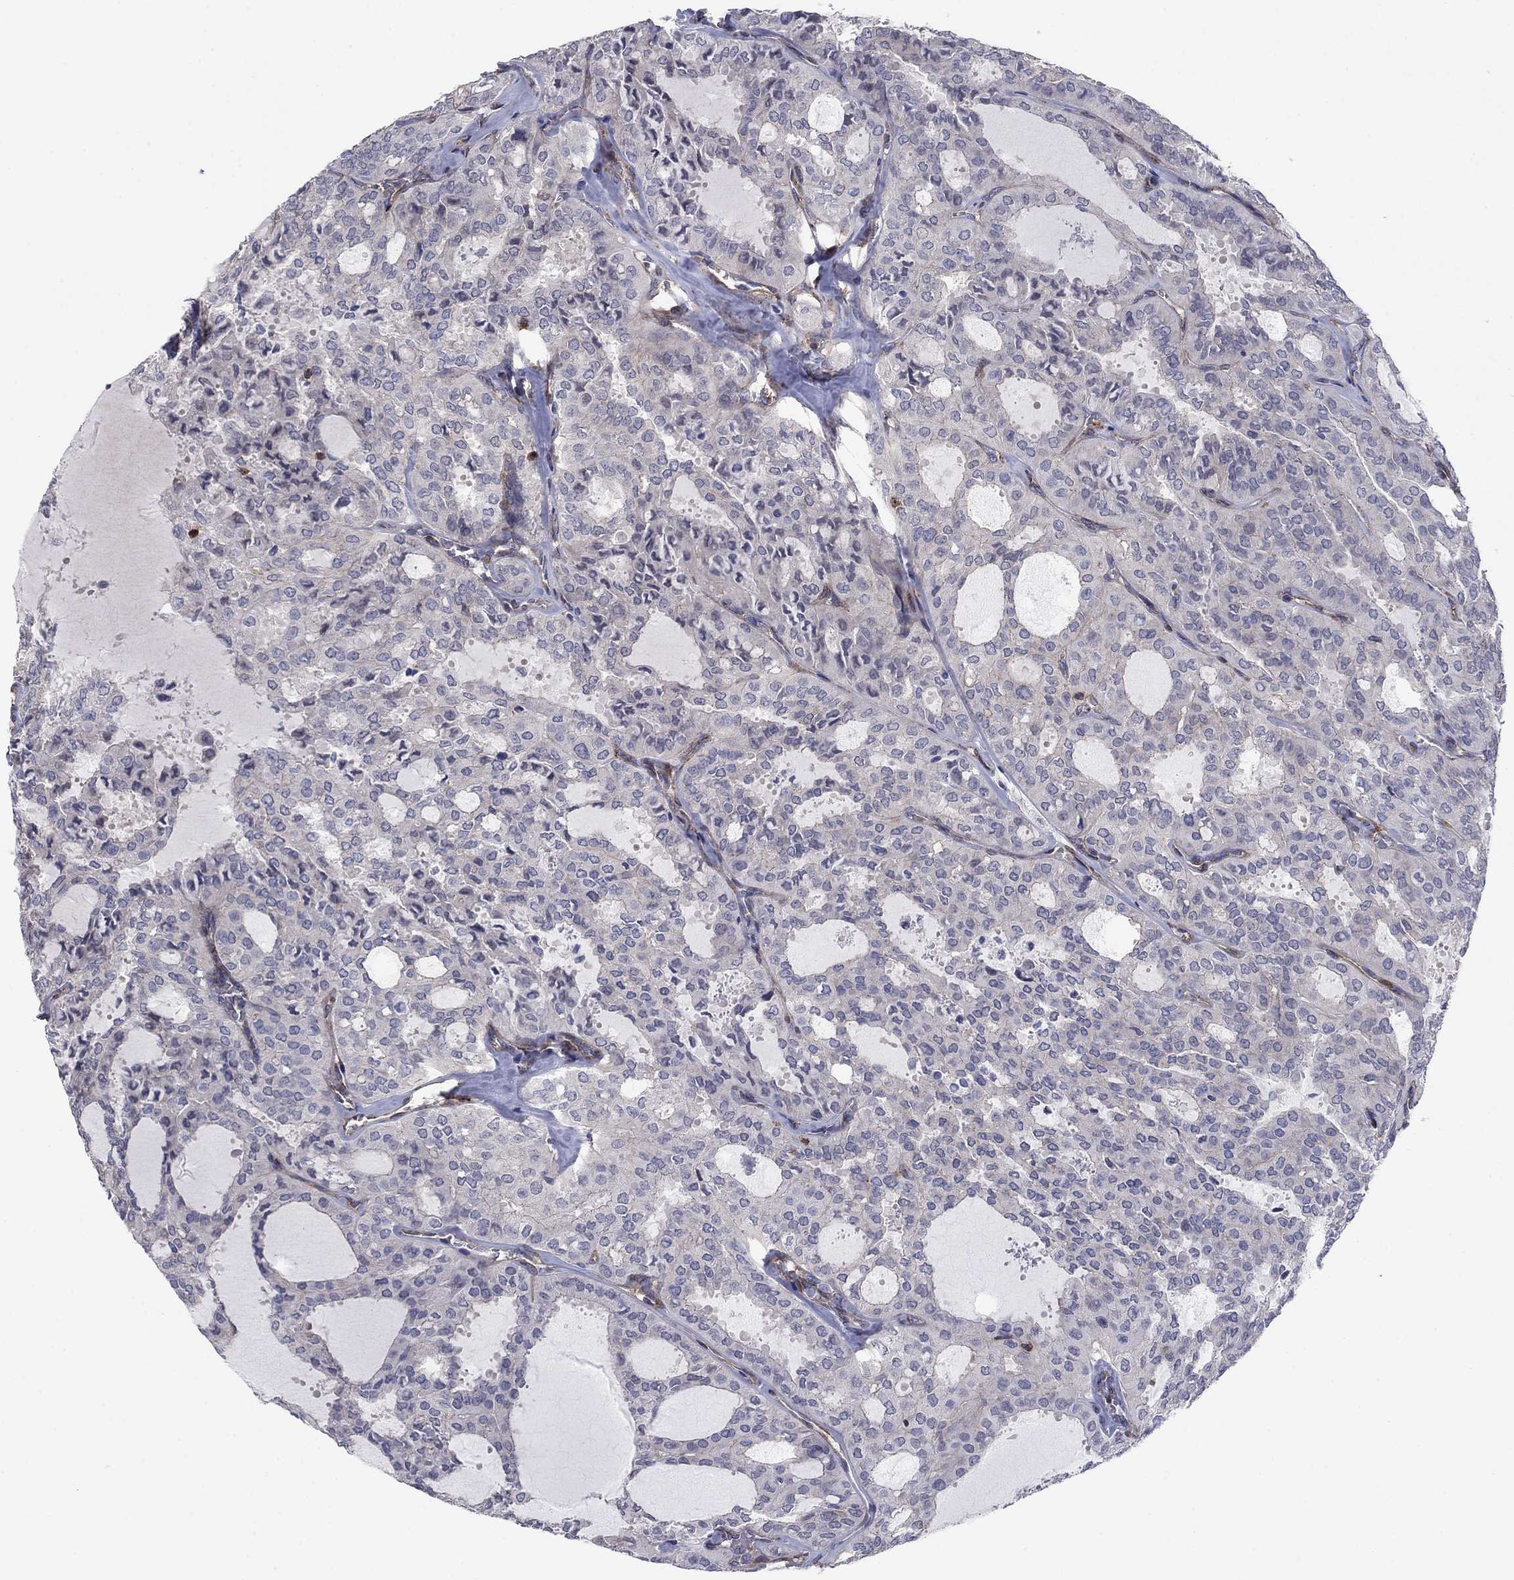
{"staining": {"intensity": "negative", "quantity": "none", "location": "none"}, "tissue": "thyroid cancer", "cell_type": "Tumor cells", "image_type": "cancer", "snomed": [{"axis": "morphology", "description": "Follicular adenoma carcinoma, NOS"}, {"axis": "topography", "description": "Thyroid gland"}], "caption": "Immunohistochemical staining of human follicular adenoma carcinoma (thyroid) exhibits no significant expression in tumor cells. Nuclei are stained in blue.", "gene": "PSD4", "patient": {"sex": "male", "age": 75}}